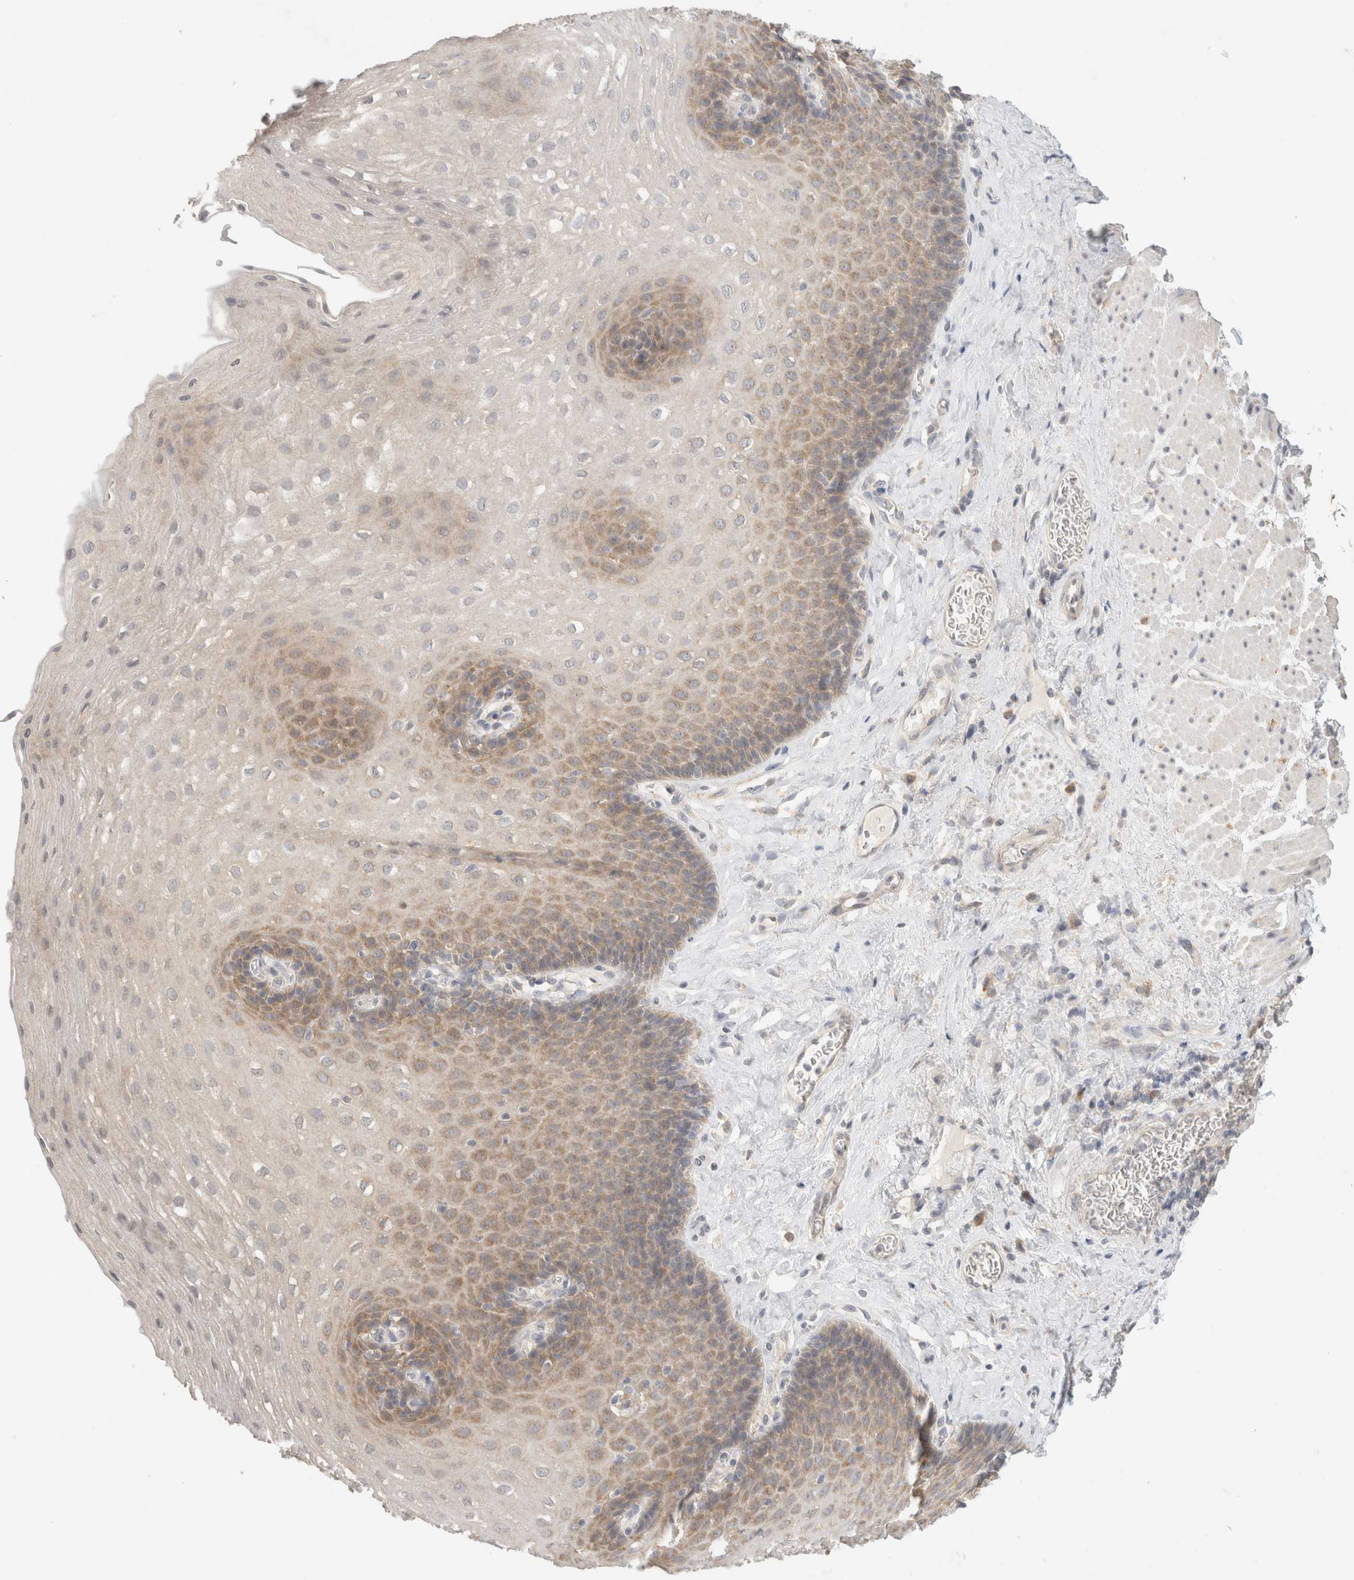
{"staining": {"intensity": "weak", "quantity": ">75%", "location": "cytoplasmic/membranous"}, "tissue": "esophagus", "cell_type": "Squamous epithelial cells", "image_type": "normal", "snomed": [{"axis": "morphology", "description": "Normal tissue, NOS"}, {"axis": "topography", "description": "Esophagus"}], "caption": "This is an image of immunohistochemistry staining of unremarkable esophagus, which shows weak expression in the cytoplasmic/membranous of squamous epithelial cells.", "gene": "CHRM4", "patient": {"sex": "female", "age": 66}}